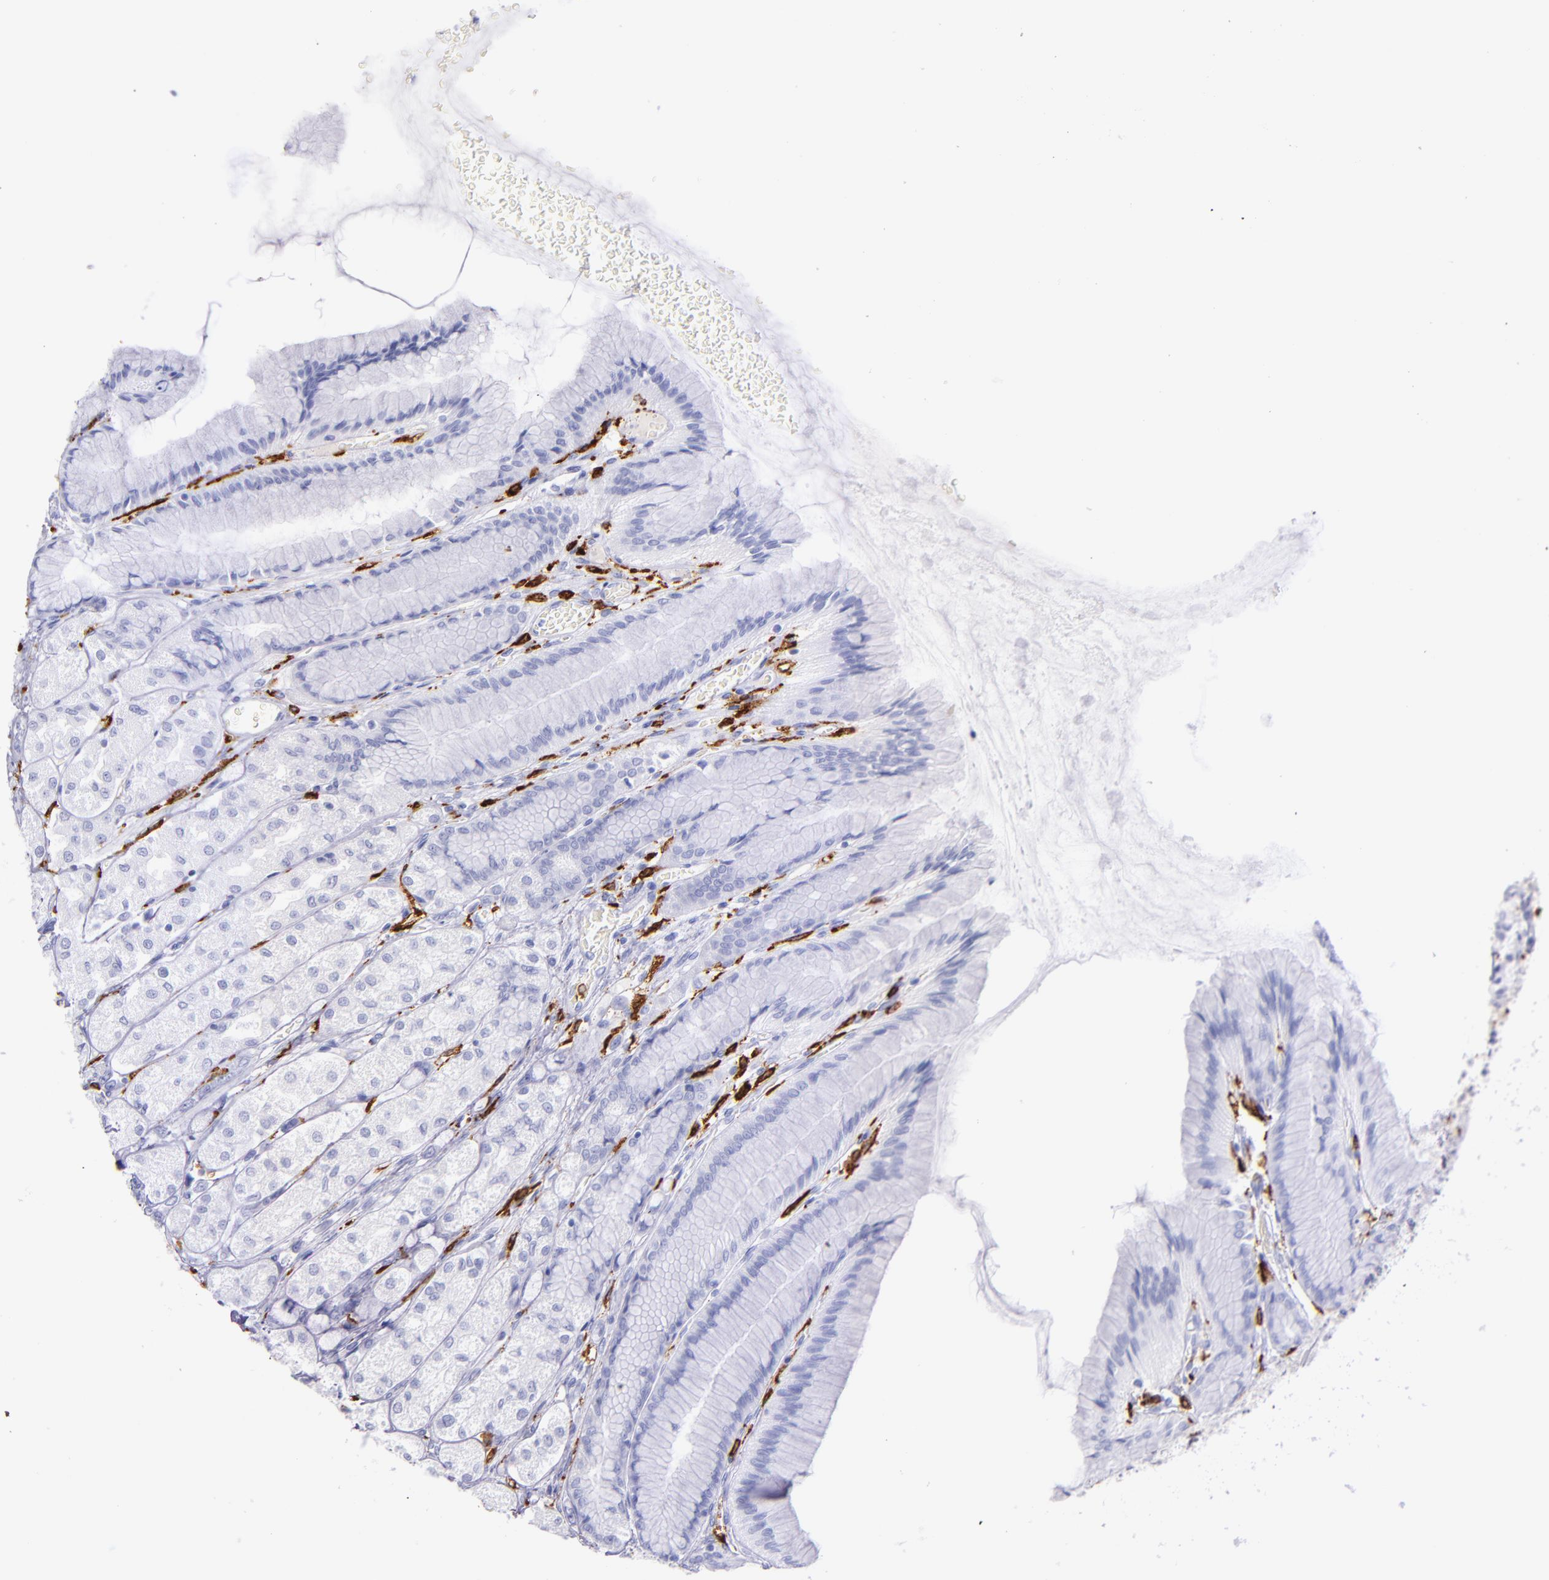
{"staining": {"intensity": "negative", "quantity": "none", "location": "none"}, "tissue": "stomach", "cell_type": "Glandular cells", "image_type": "normal", "snomed": [{"axis": "morphology", "description": "Normal tissue, NOS"}, {"axis": "morphology", "description": "Adenocarcinoma, NOS"}, {"axis": "topography", "description": "Stomach"}, {"axis": "topography", "description": "Stomach, lower"}], "caption": "Histopathology image shows no significant protein positivity in glandular cells of benign stomach.", "gene": "CD163", "patient": {"sex": "female", "age": 65}}